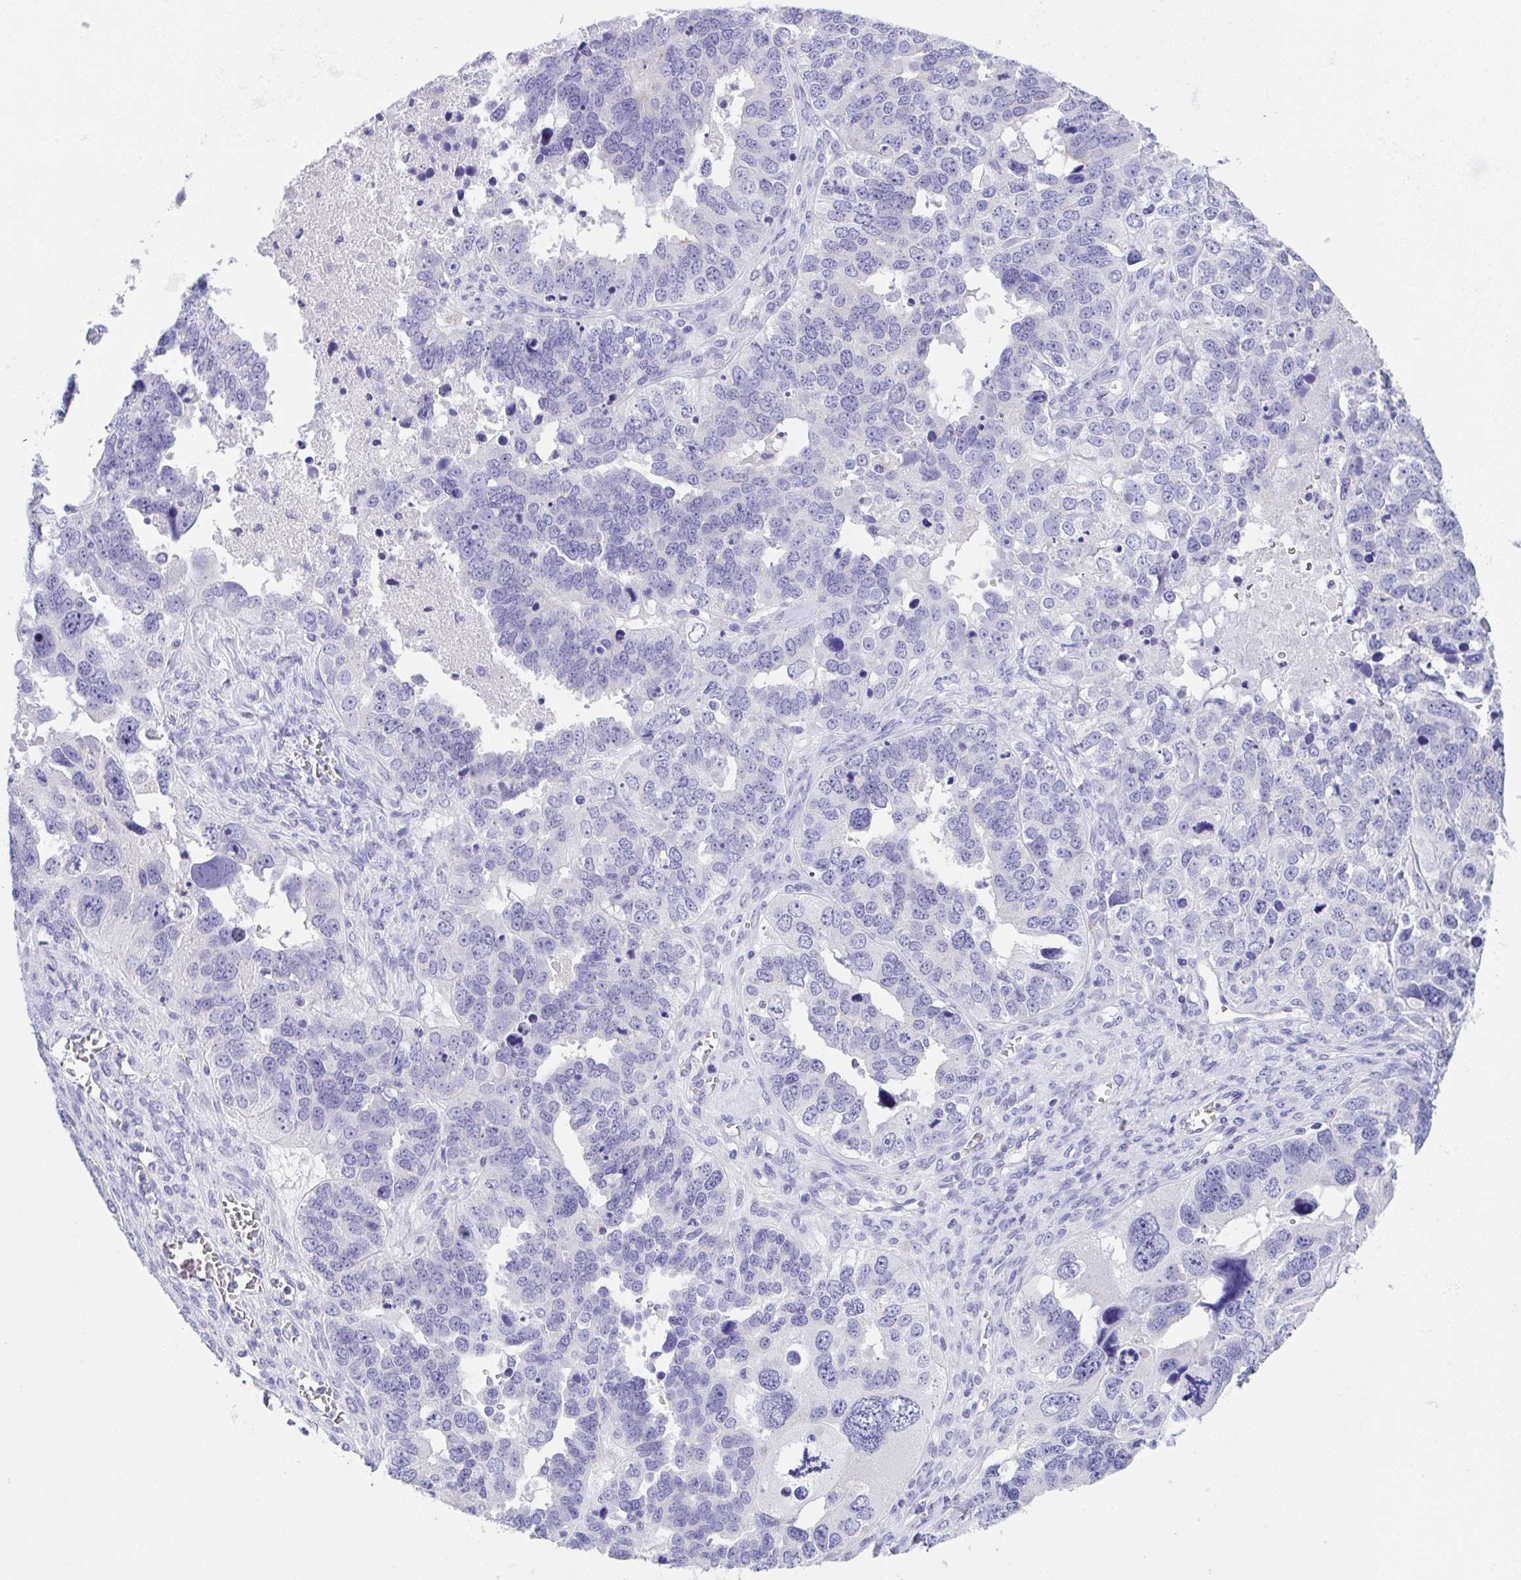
{"staining": {"intensity": "negative", "quantity": "none", "location": "none"}, "tissue": "ovarian cancer", "cell_type": "Tumor cells", "image_type": "cancer", "snomed": [{"axis": "morphology", "description": "Cystadenocarcinoma, serous, NOS"}, {"axis": "topography", "description": "Ovary"}], "caption": "This is a micrograph of IHC staining of serous cystadenocarcinoma (ovarian), which shows no expression in tumor cells.", "gene": "HACD4", "patient": {"sex": "female", "age": 76}}